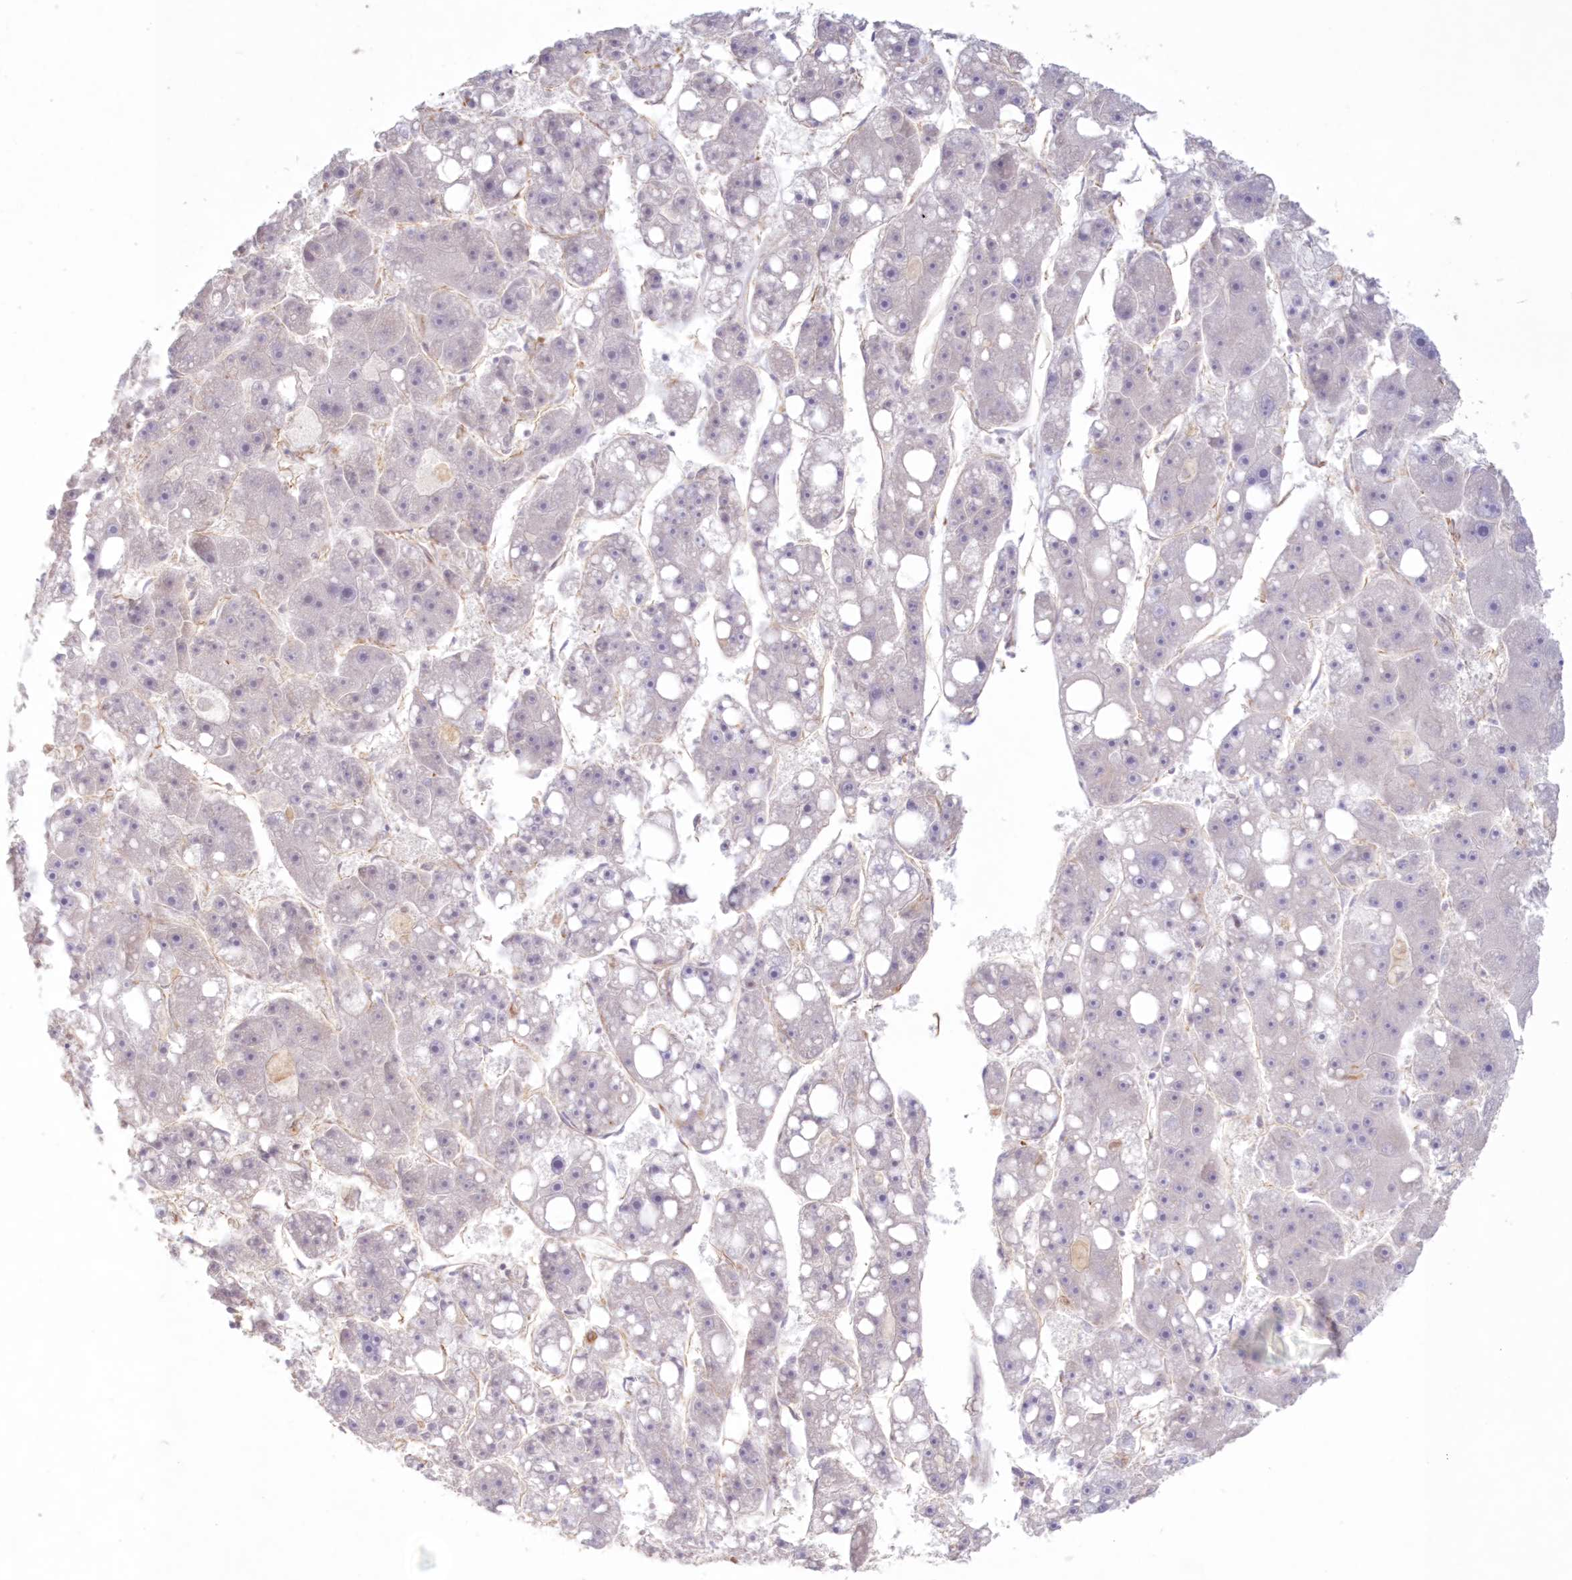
{"staining": {"intensity": "negative", "quantity": "none", "location": "none"}, "tissue": "liver cancer", "cell_type": "Tumor cells", "image_type": "cancer", "snomed": [{"axis": "morphology", "description": "Carcinoma, Hepatocellular, NOS"}, {"axis": "topography", "description": "Liver"}], "caption": "High magnification brightfield microscopy of hepatocellular carcinoma (liver) stained with DAB (3,3'-diaminobenzidine) (brown) and counterstained with hematoxylin (blue): tumor cells show no significant positivity.", "gene": "DMRTB1", "patient": {"sex": "female", "age": 61}}